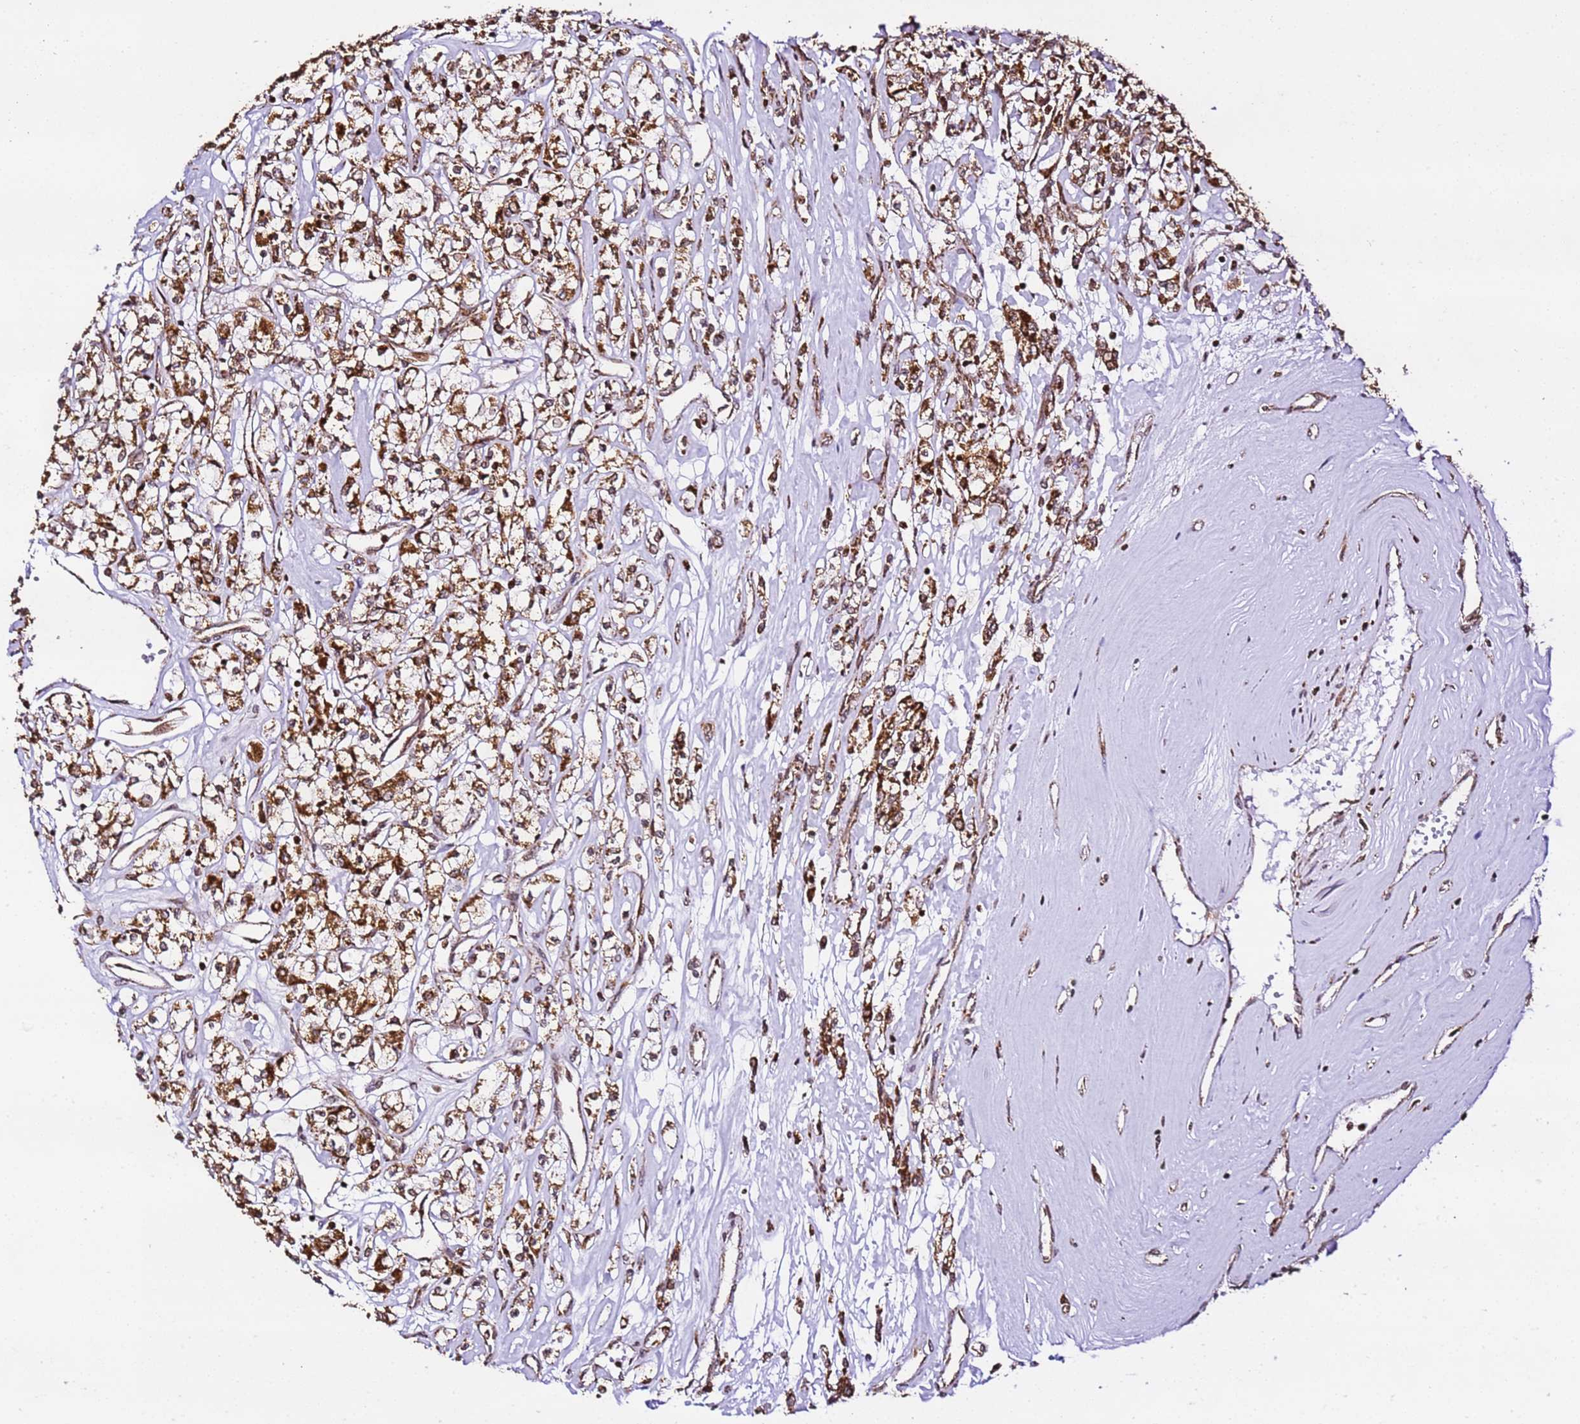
{"staining": {"intensity": "strong", "quantity": ">75%", "location": "cytoplasmic/membranous"}, "tissue": "renal cancer", "cell_type": "Tumor cells", "image_type": "cancer", "snomed": [{"axis": "morphology", "description": "Adenocarcinoma, NOS"}, {"axis": "topography", "description": "Kidney"}], "caption": "Renal cancer (adenocarcinoma) stained with DAB (3,3'-diaminobenzidine) IHC exhibits high levels of strong cytoplasmic/membranous positivity in about >75% of tumor cells.", "gene": "HSPE1", "patient": {"sex": "female", "age": 59}}